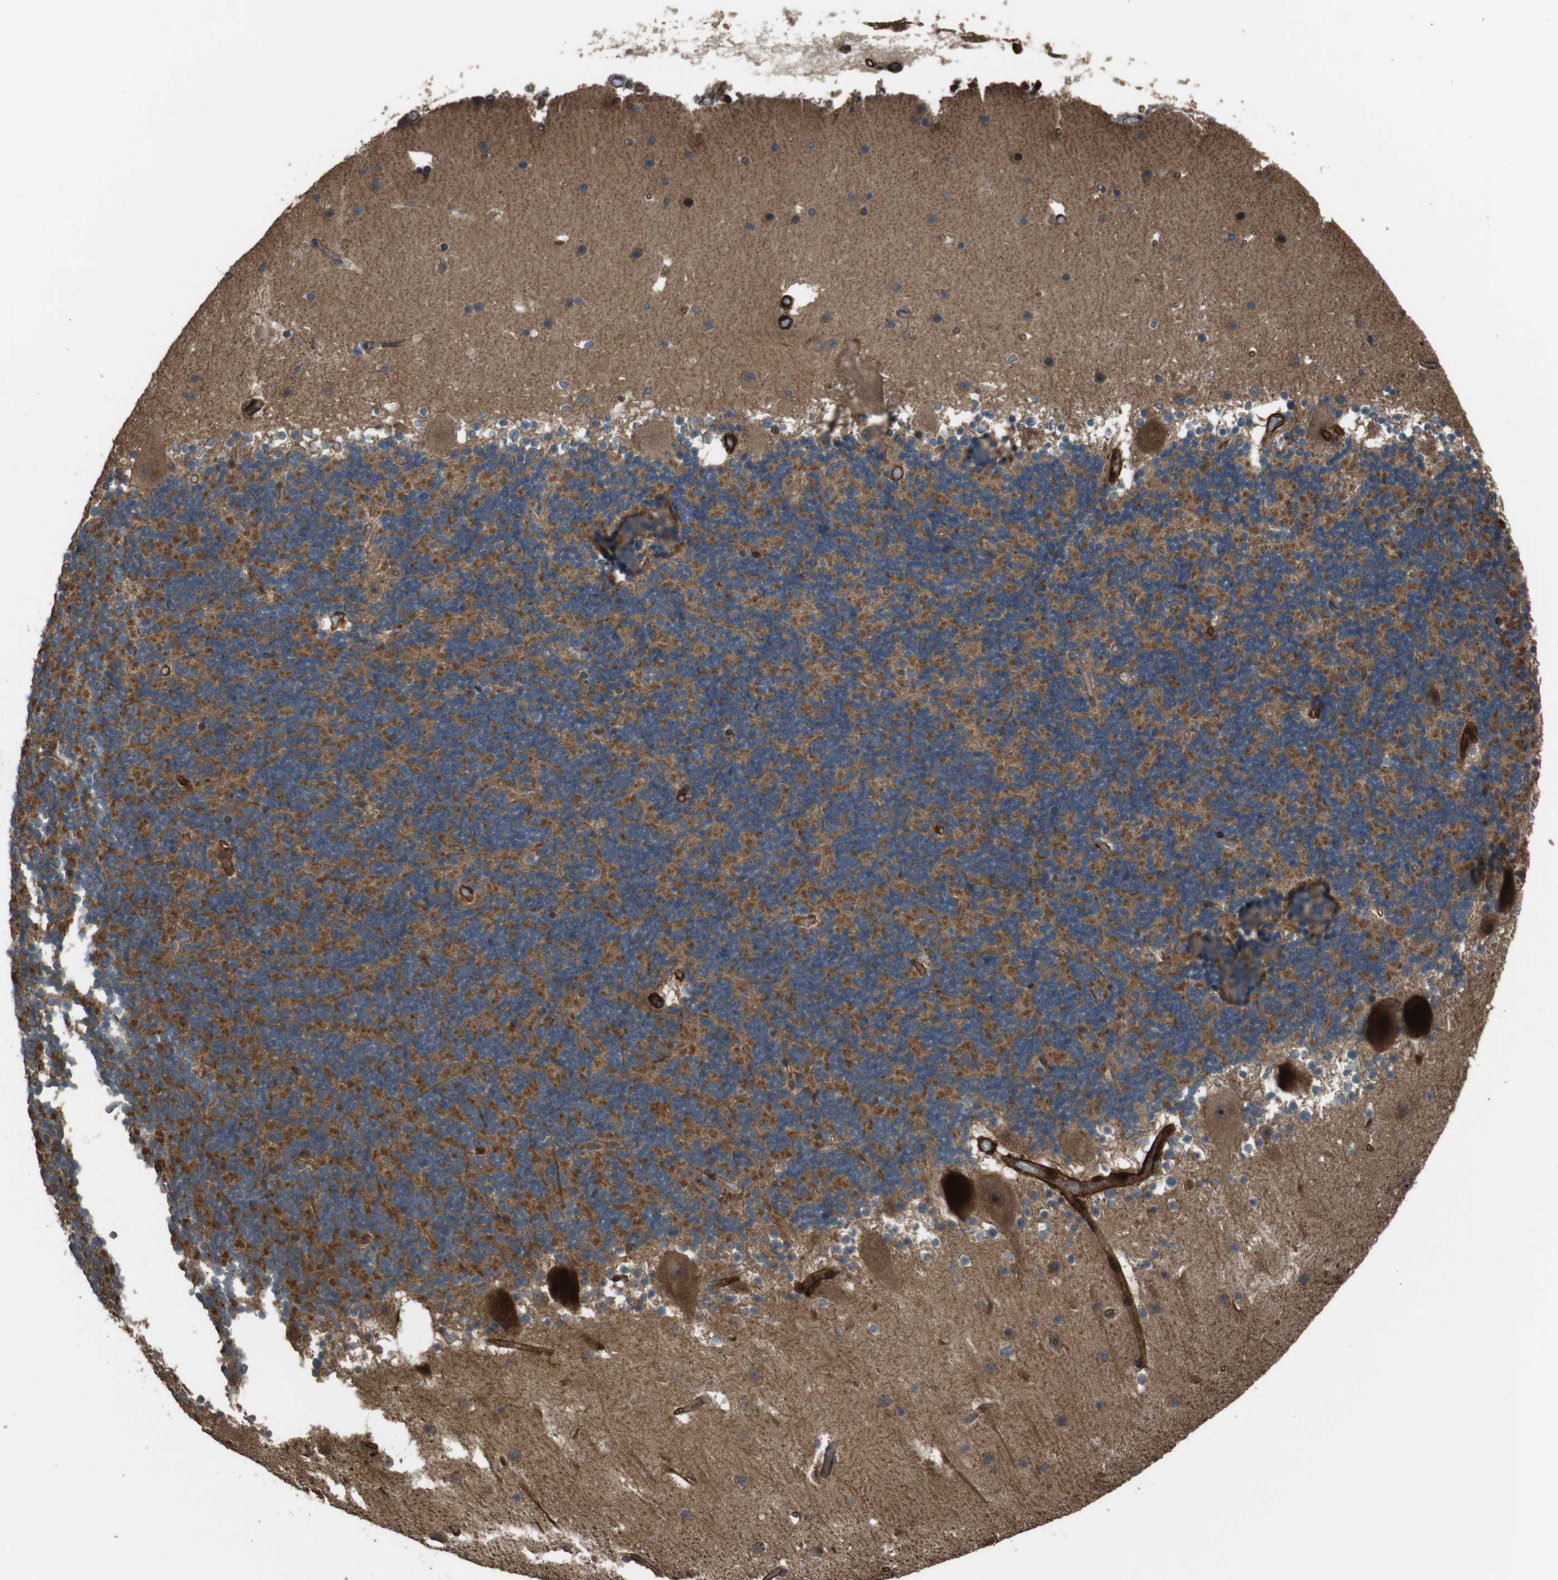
{"staining": {"intensity": "moderate", "quantity": "25%-75%", "location": "cytoplasmic/membranous"}, "tissue": "cerebellum", "cell_type": "Cells in granular layer", "image_type": "normal", "snomed": [{"axis": "morphology", "description": "Normal tissue, NOS"}, {"axis": "topography", "description": "Cerebellum"}], "caption": "DAB (3,3'-diaminobenzidine) immunohistochemical staining of unremarkable human cerebellum reveals moderate cytoplasmic/membranous protein positivity in approximately 25%-75% of cells in granular layer.", "gene": "MSRB3", "patient": {"sex": "male", "age": 45}}